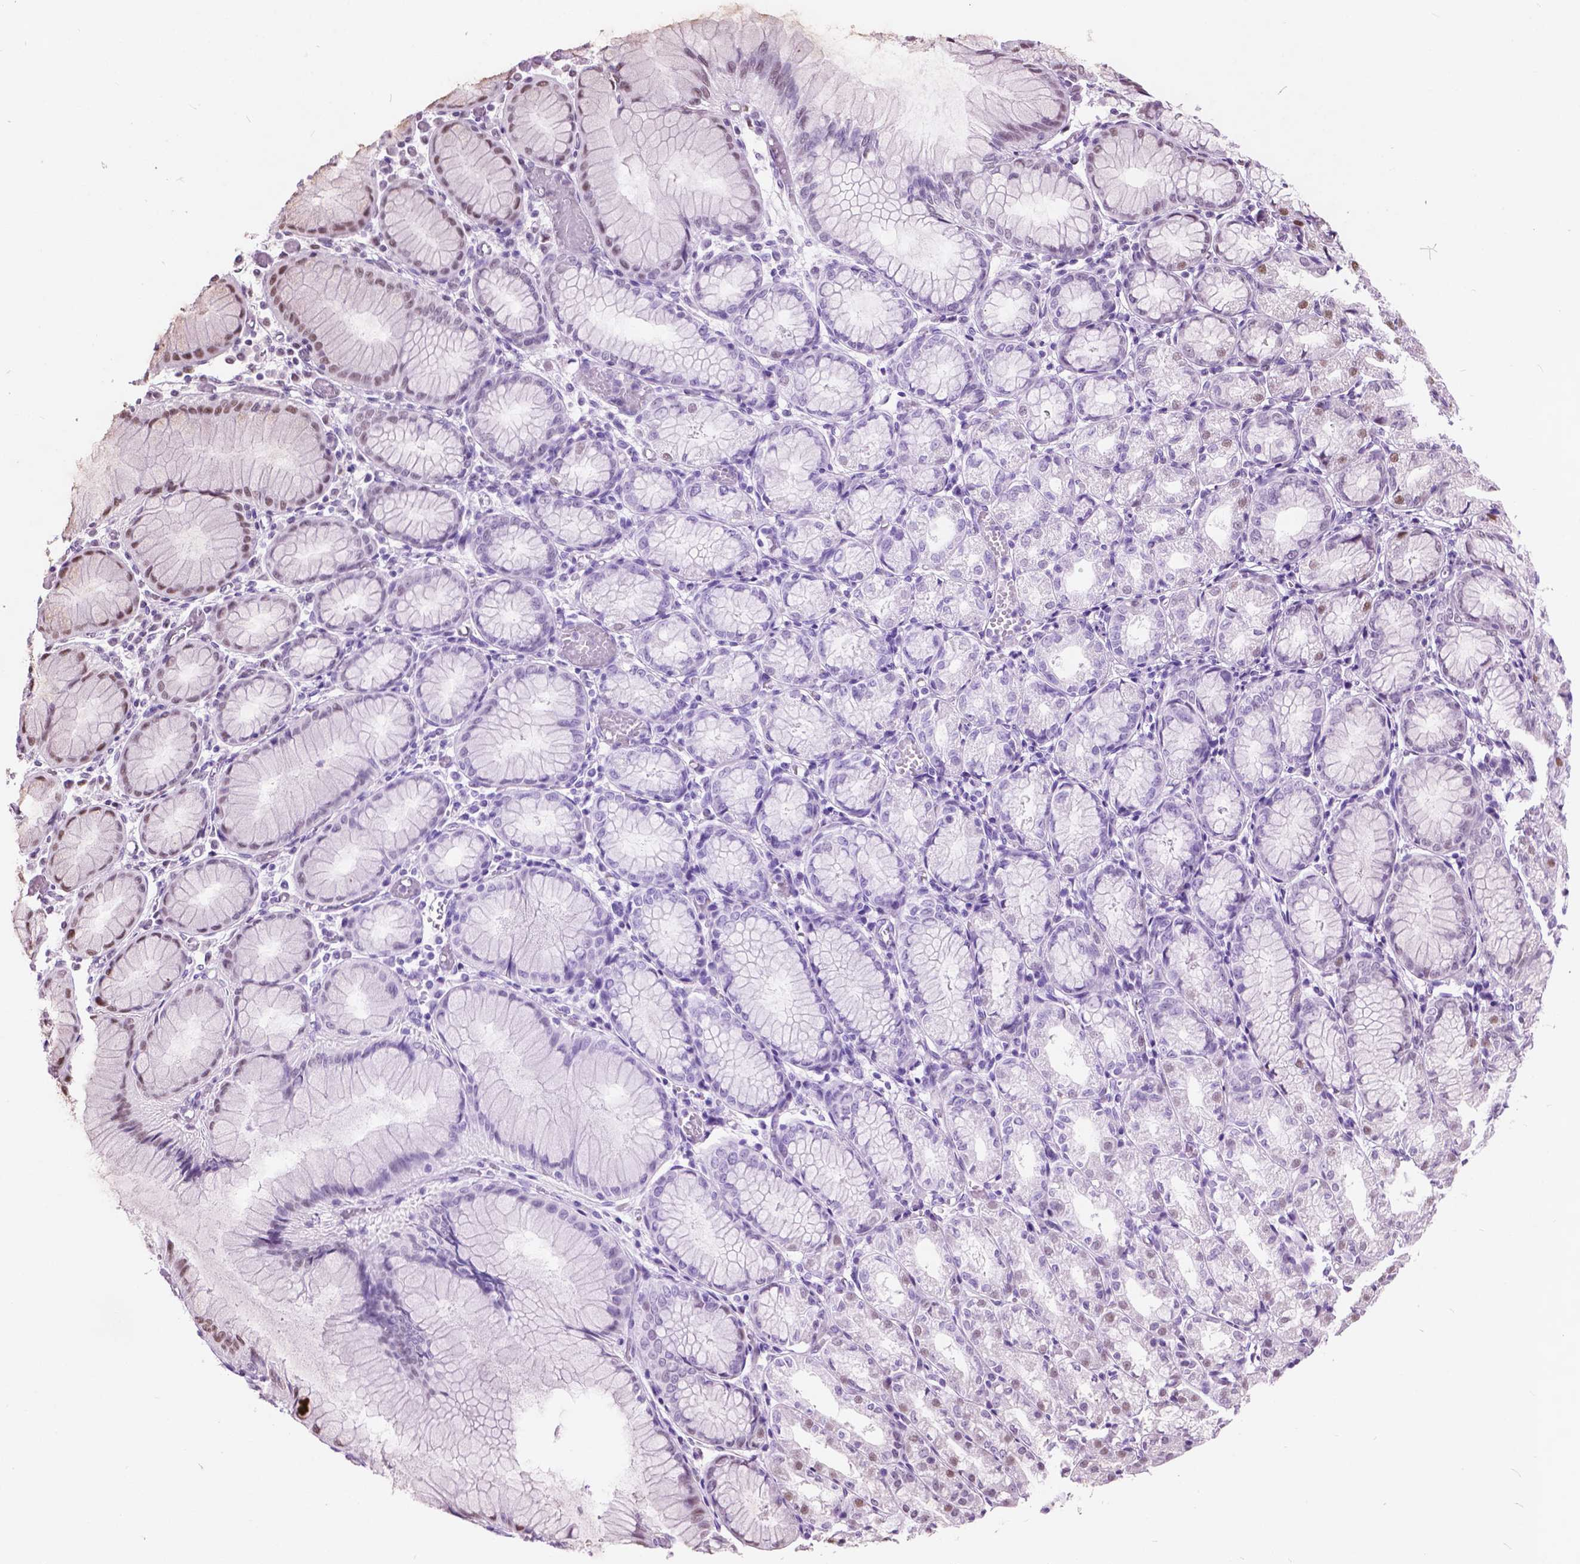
{"staining": {"intensity": "moderate", "quantity": "<25%", "location": "nuclear"}, "tissue": "stomach", "cell_type": "Glandular cells", "image_type": "normal", "snomed": [{"axis": "morphology", "description": "Normal tissue, NOS"}, {"axis": "topography", "description": "Stomach"}], "caption": "Protein expression analysis of benign stomach reveals moderate nuclear staining in approximately <25% of glandular cells.", "gene": "ANP32A", "patient": {"sex": "female", "age": 57}}